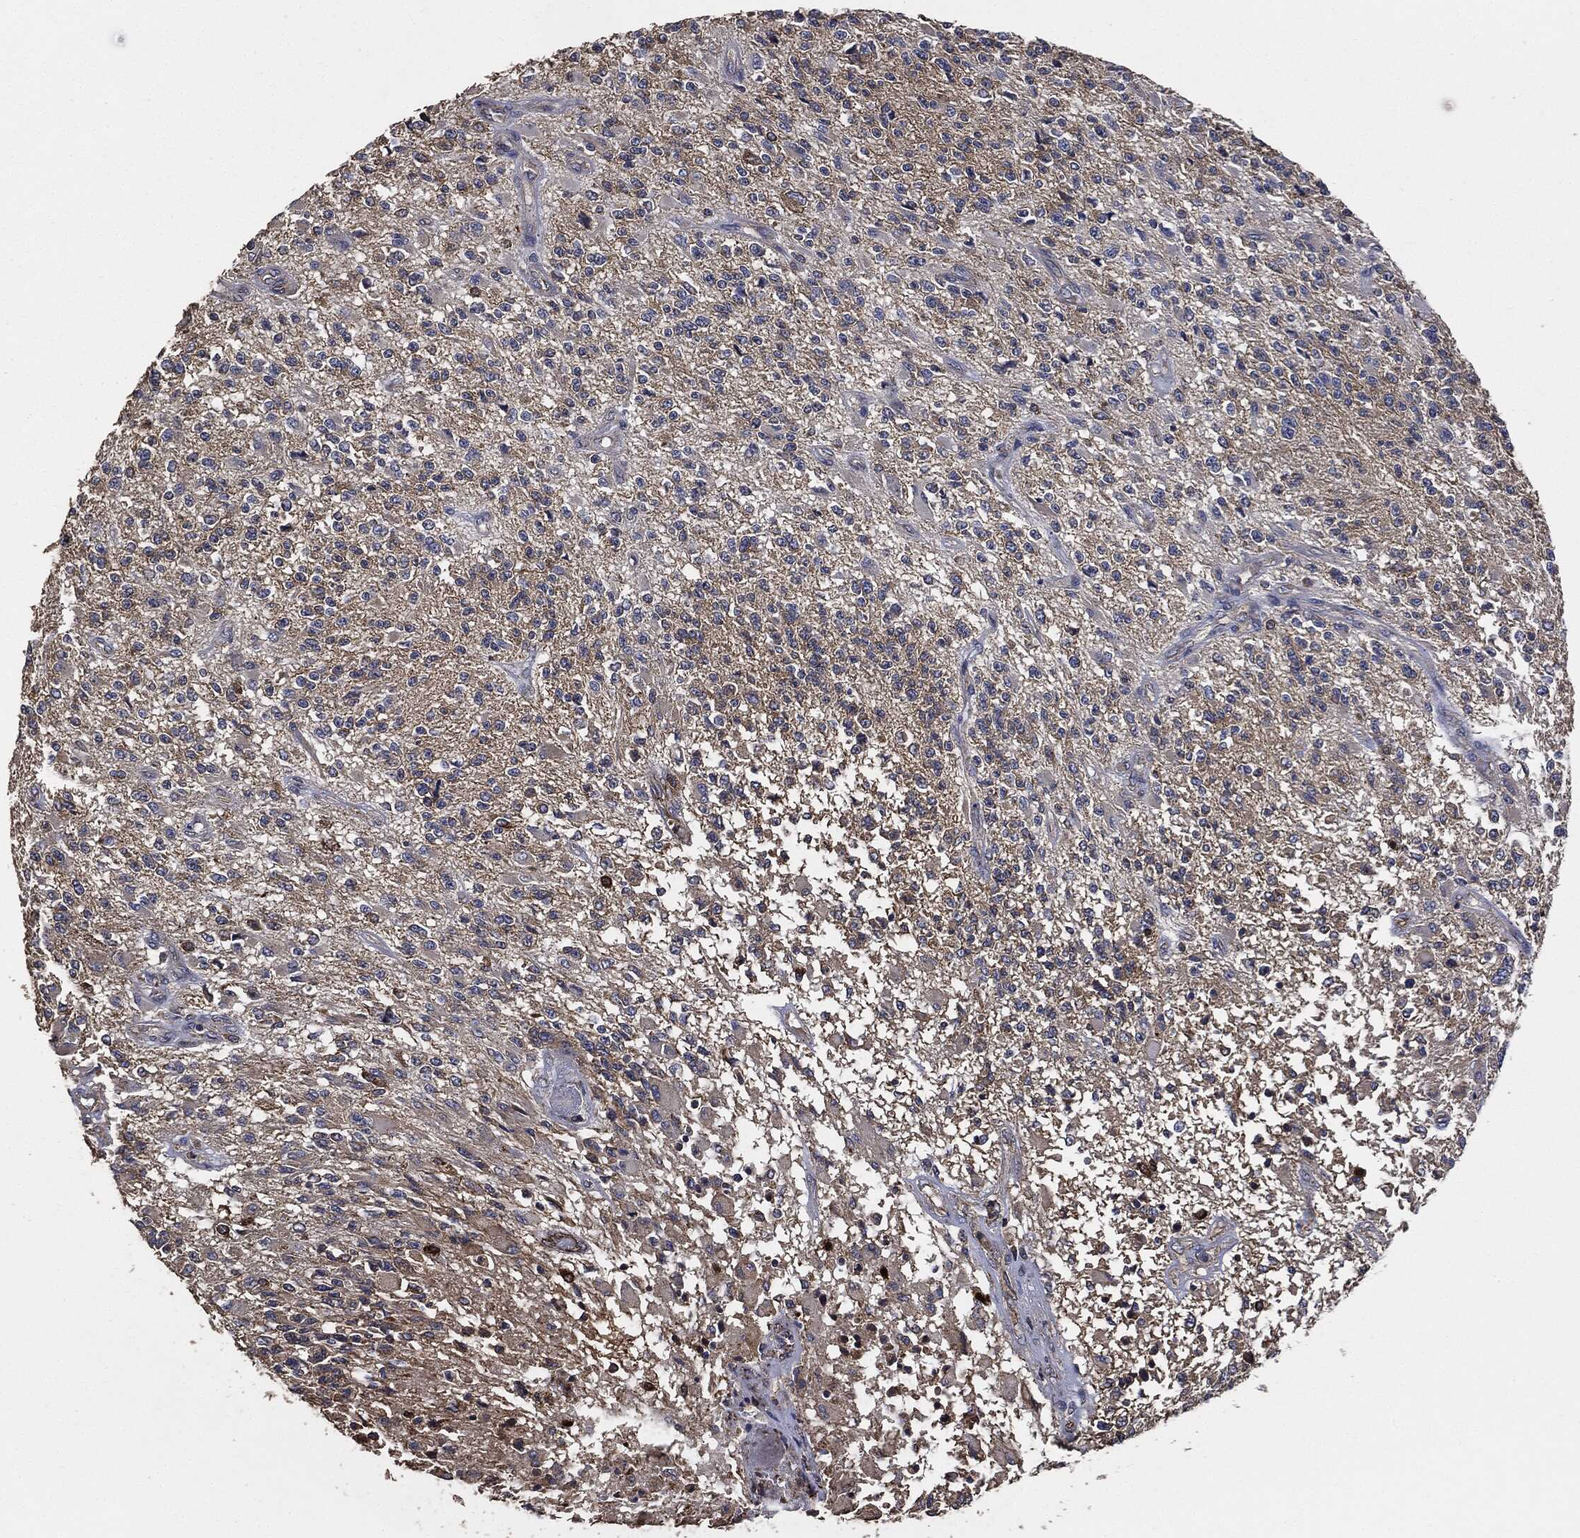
{"staining": {"intensity": "moderate", "quantity": "<25%", "location": "cytoplasmic/membranous"}, "tissue": "glioma", "cell_type": "Tumor cells", "image_type": "cancer", "snomed": [{"axis": "morphology", "description": "Glioma, malignant, High grade"}, {"axis": "topography", "description": "Brain"}], "caption": "Moderate cytoplasmic/membranous expression for a protein is appreciated in about <25% of tumor cells of malignant glioma (high-grade) using immunohistochemistry.", "gene": "STK3", "patient": {"sex": "female", "age": 63}}